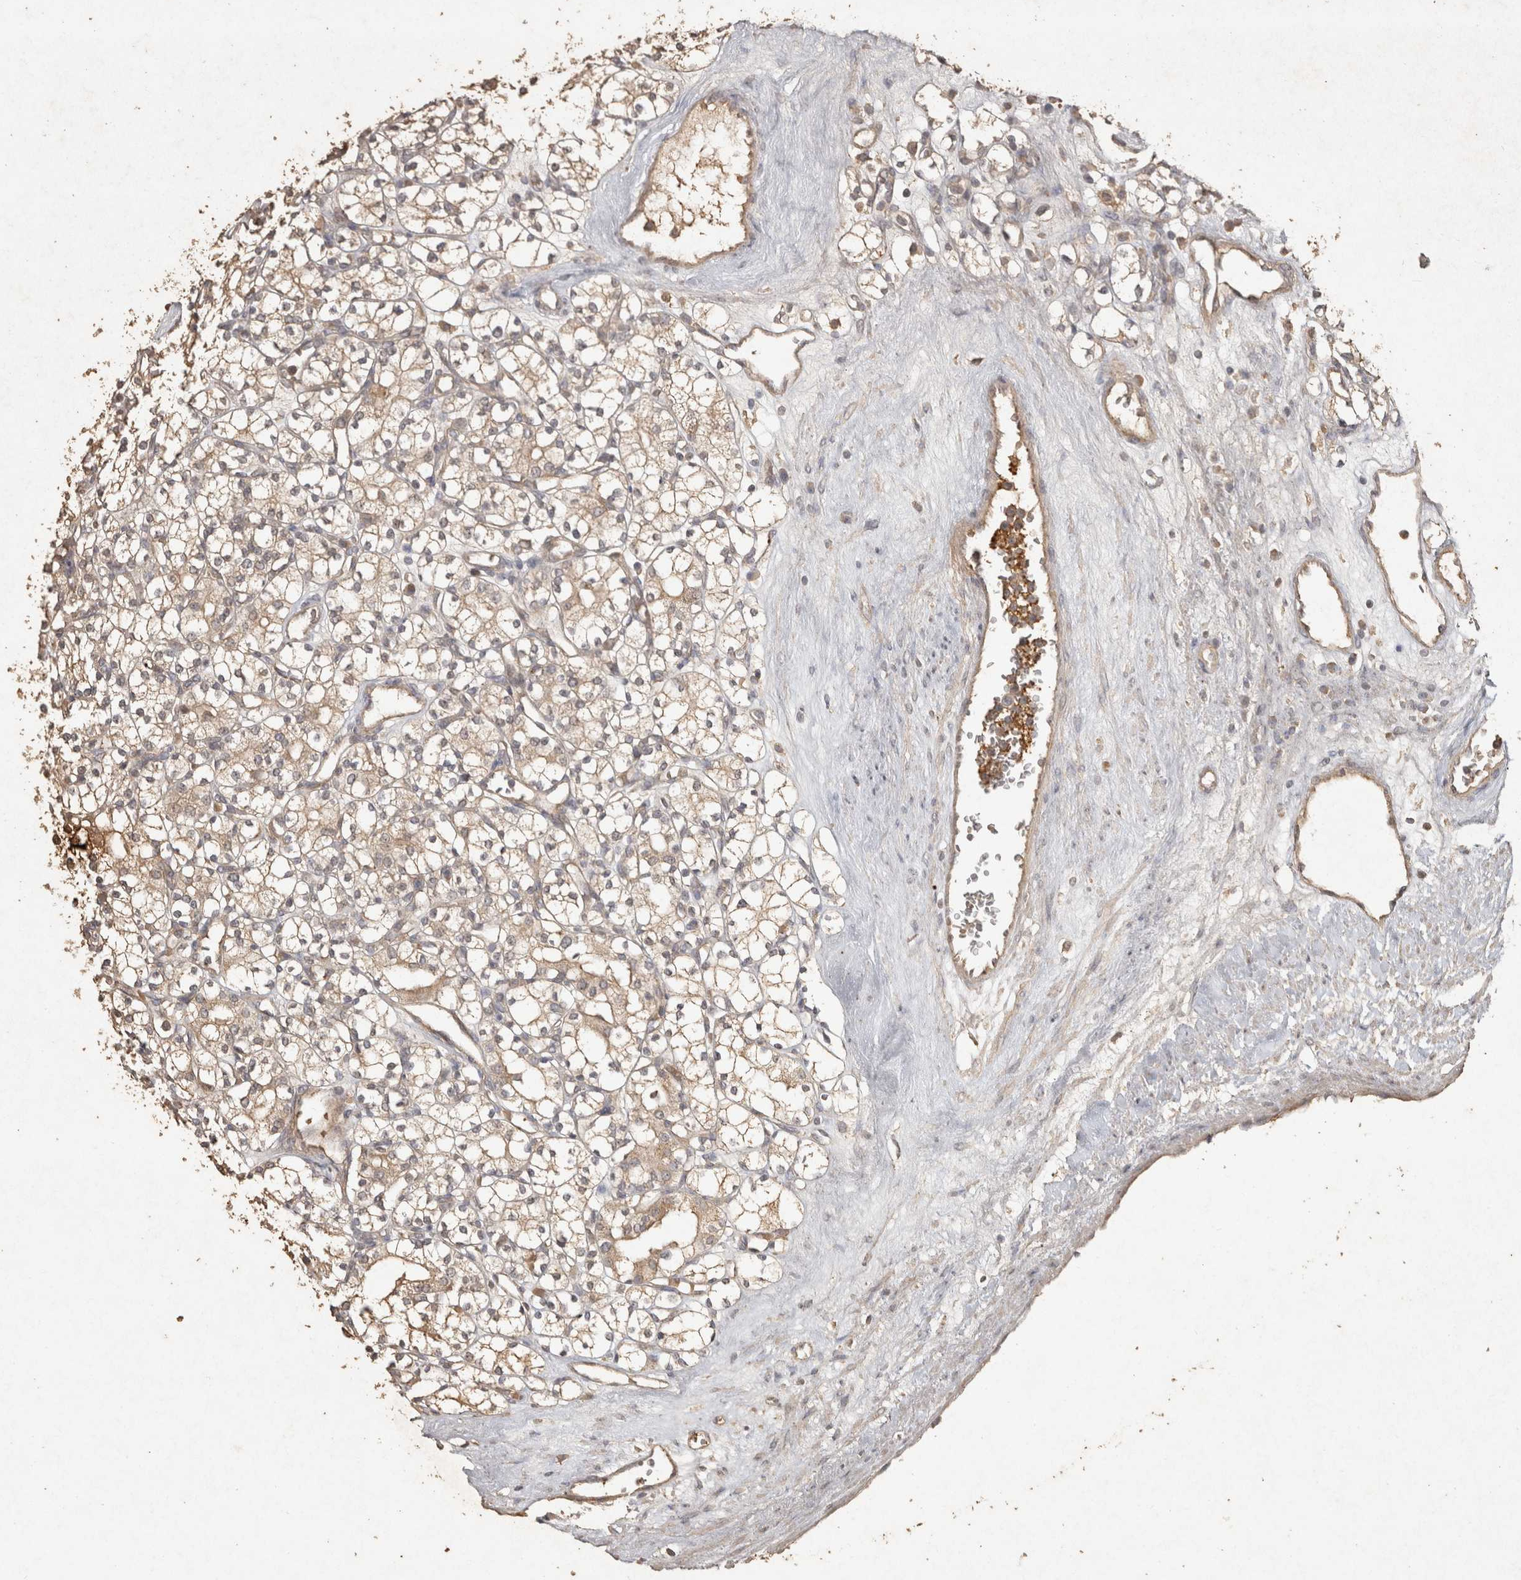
{"staining": {"intensity": "weak", "quantity": ">75%", "location": "cytoplasmic/membranous"}, "tissue": "renal cancer", "cell_type": "Tumor cells", "image_type": "cancer", "snomed": [{"axis": "morphology", "description": "Adenocarcinoma, NOS"}, {"axis": "topography", "description": "Kidney"}], "caption": "A low amount of weak cytoplasmic/membranous positivity is identified in approximately >75% of tumor cells in adenocarcinoma (renal) tissue.", "gene": "OSTN", "patient": {"sex": "male", "age": 77}}